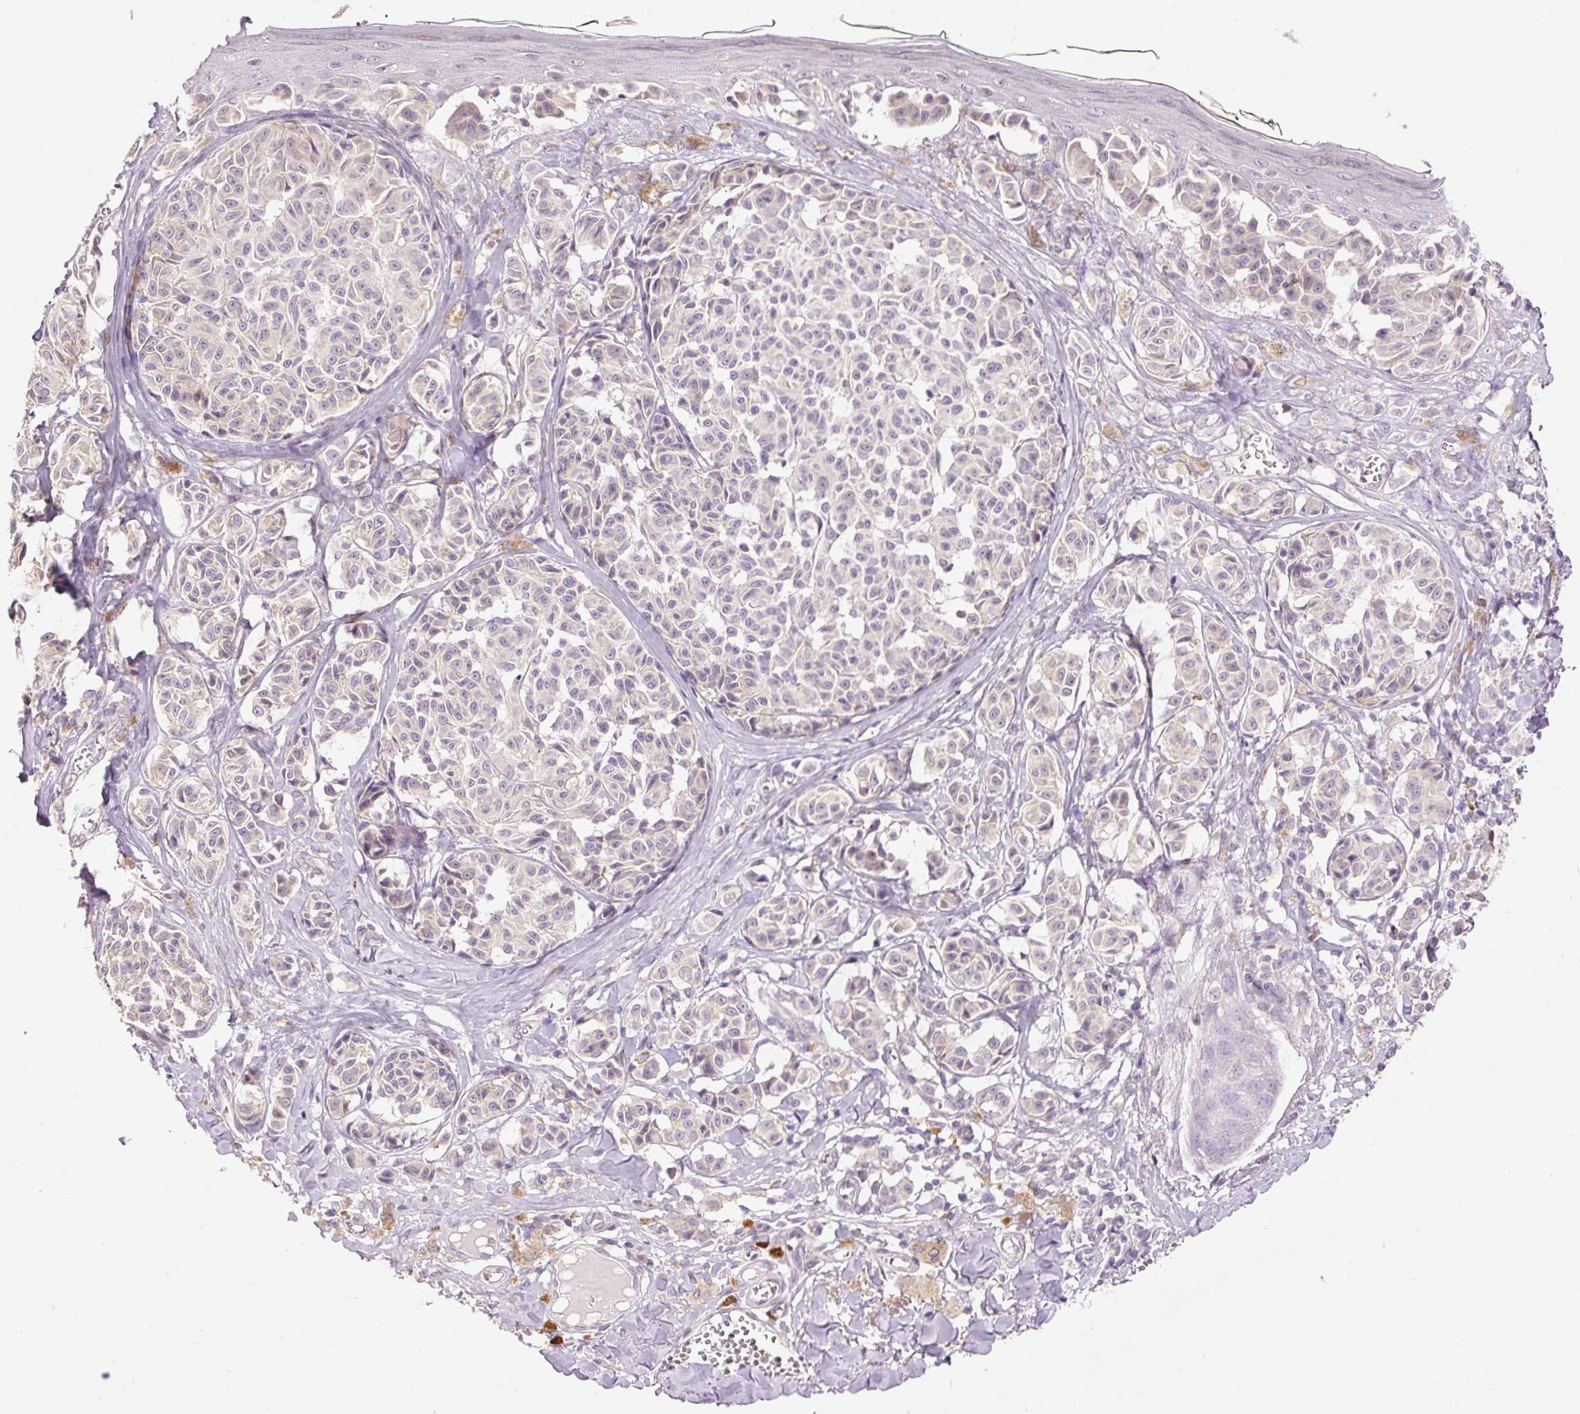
{"staining": {"intensity": "negative", "quantity": "none", "location": "none"}, "tissue": "melanoma", "cell_type": "Tumor cells", "image_type": "cancer", "snomed": [{"axis": "morphology", "description": "Malignant melanoma, NOS"}, {"axis": "topography", "description": "Skin"}], "caption": "Malignant melanoma was stained to show a protein in brown. There is no significant staining in tumor cells. Nuclei are stained in blue.", "gene": "PNPLA5", "patient": {"sex": "female", "age": 43}}